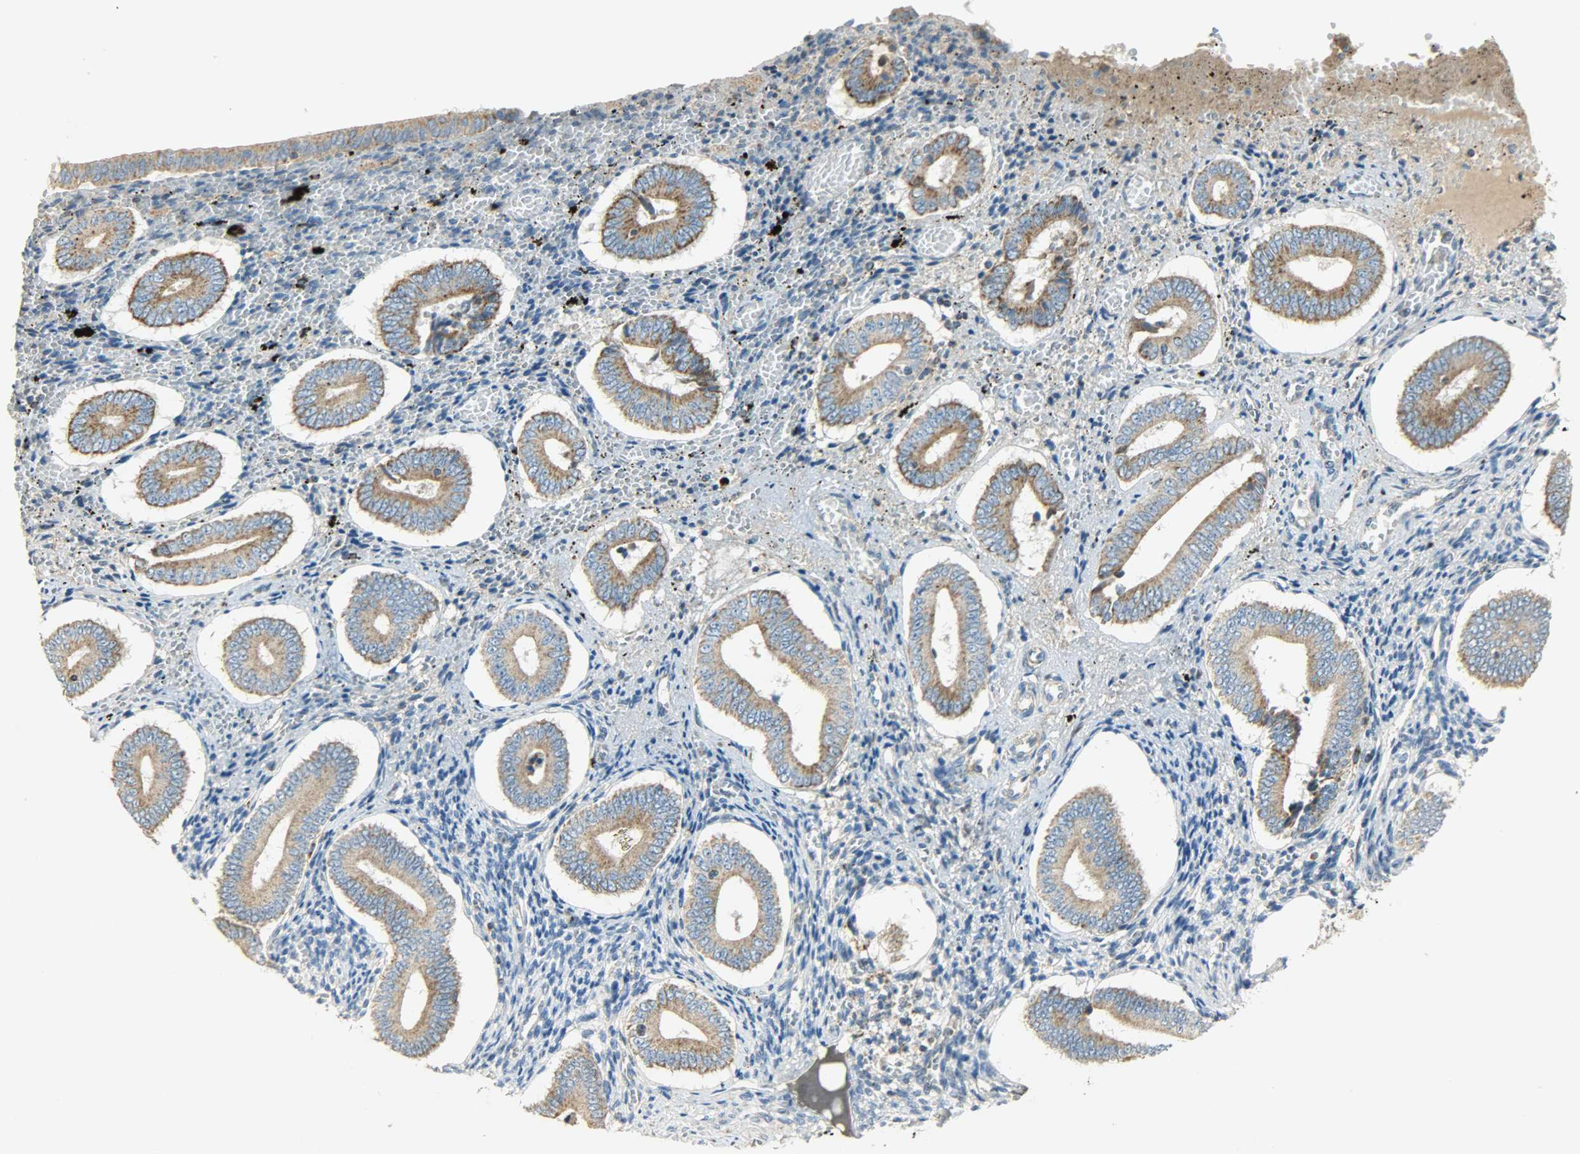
{"staining": {"intensity": "negative", "quantity": "none", "location": "none"}, "tissue": "endometrium", "cell_type": "Cells in endometrial stroma", "image_type": "normal", "snomed": [{"axis": "morphology", "description": "Normal tissue, NOS"}, {"axis": "topography", "description": "Endometrium"}], "caption": "Cells in endometrial stroma are negative for brown protein staining in unremarkable endometrium. (DAB IHC with hematoxylin counter stain).", "gene": "NNT", "patient": {"sex": "female", "age": 42}}